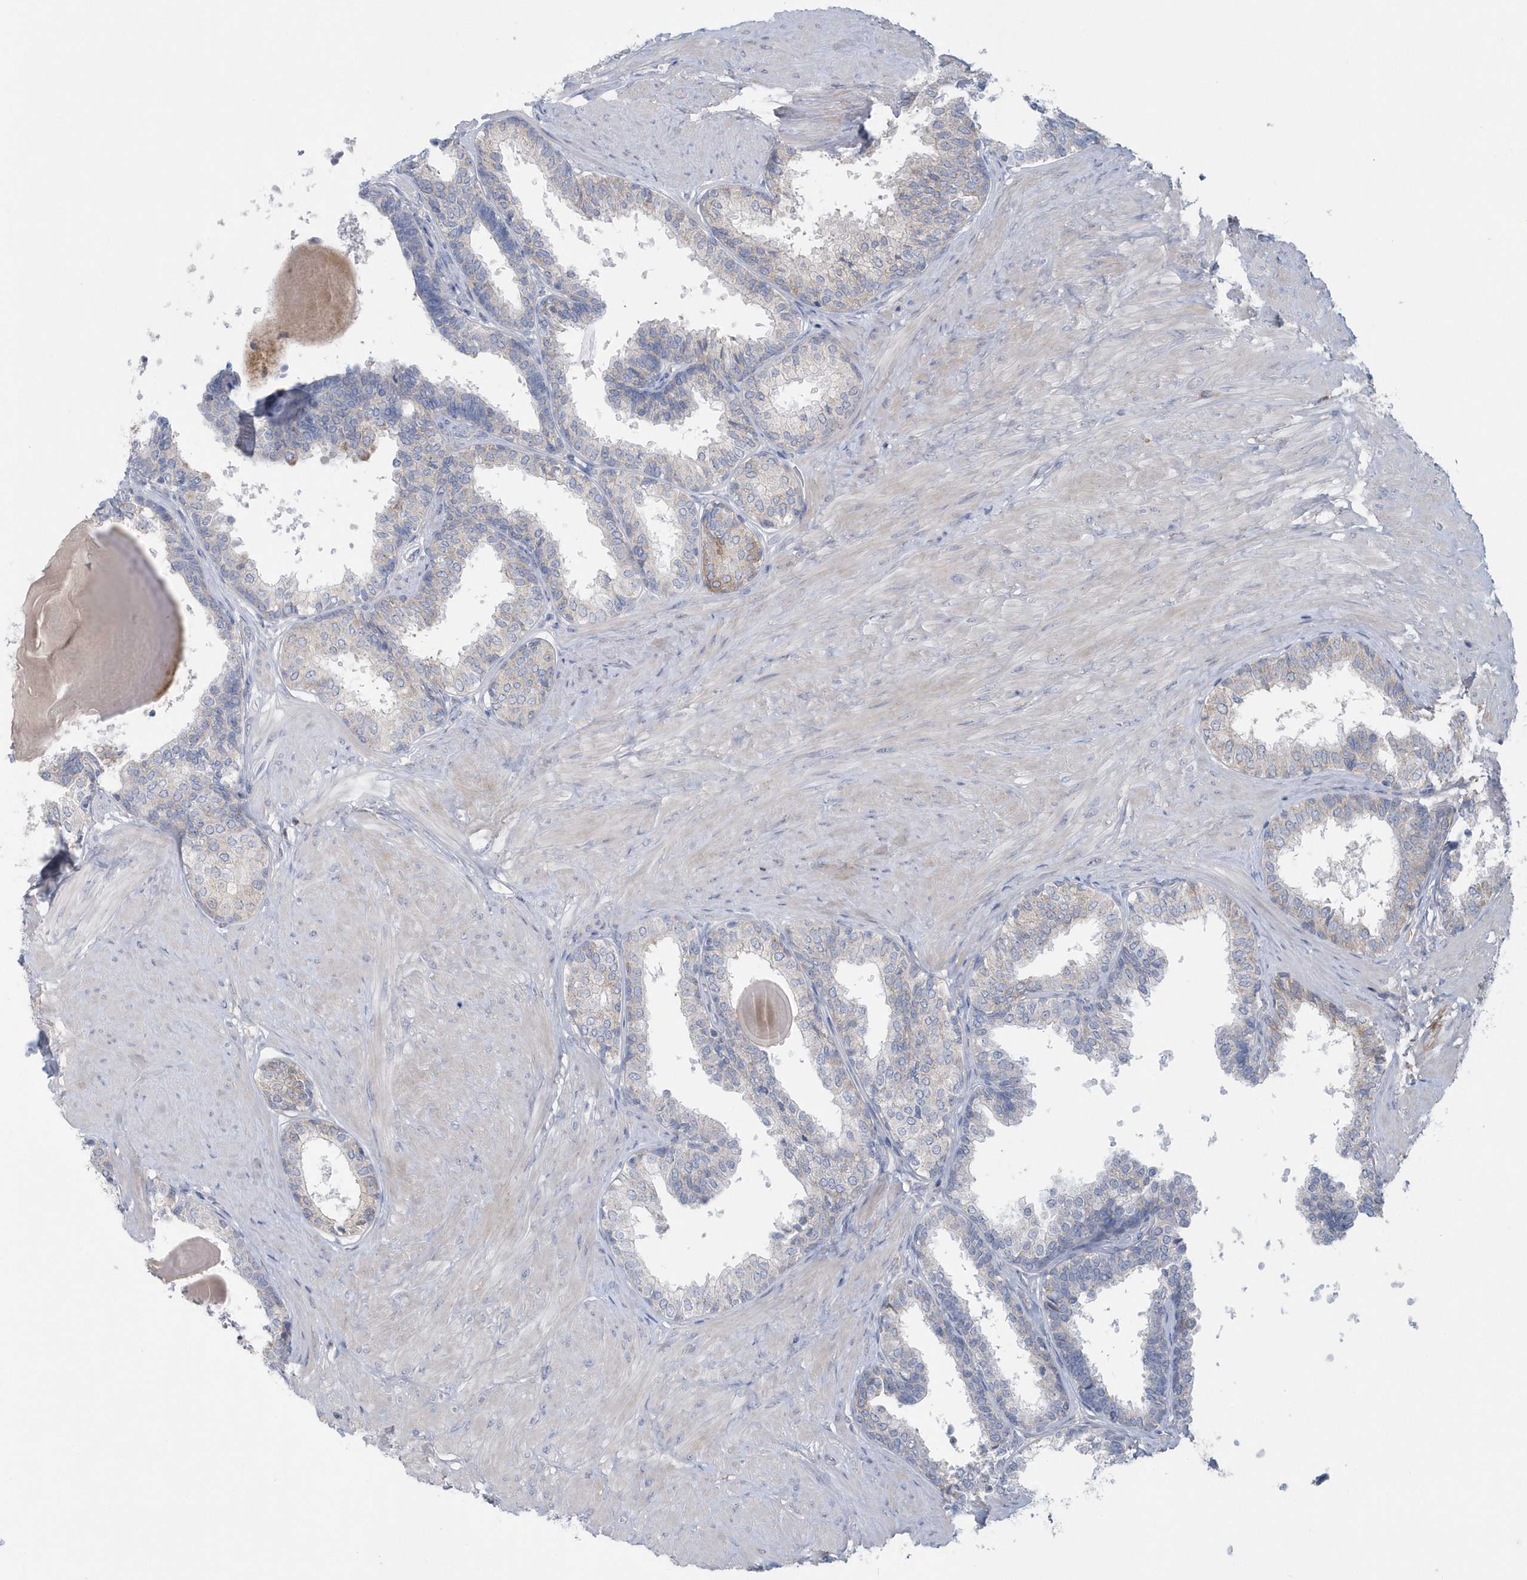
{"staining": {"intensity": "negative", "quantity": "none", "location": "none"}, "tissue": "prostate", "cell_type": "Glandular cells", "image_type": "normal", "snomed": [{"axis": "morphology", "description": "Normal tissue, NOS"}, {"axis": "topography", "description": "Prostate"}], "caption": "The image demonstrates no staining of glandular cells in benign prostate.", "gene": "SPATA18", "patient": {"sex": "male", "age": 48}}